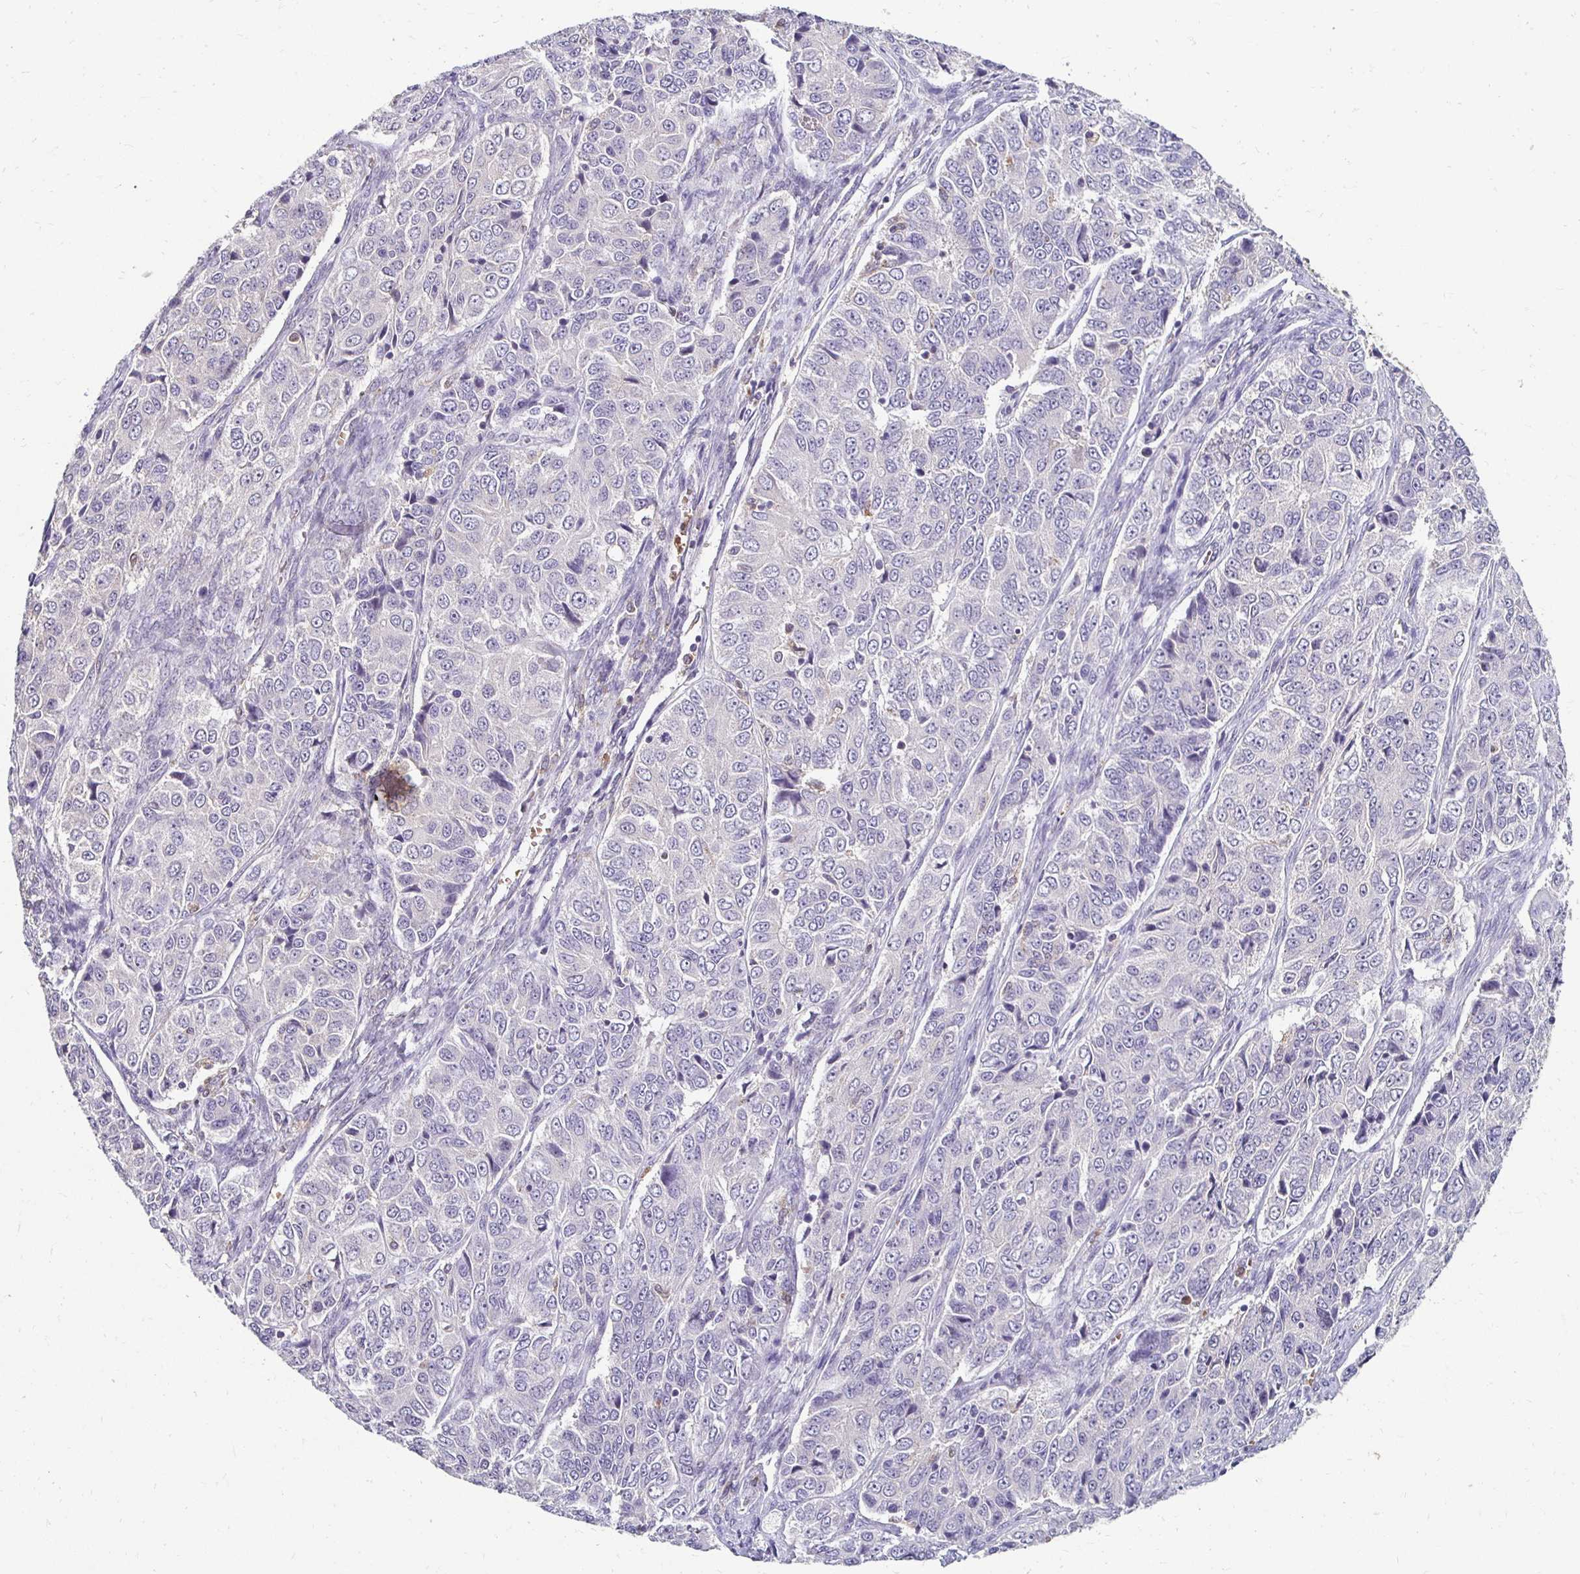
{"staining": {"intensity": "negative", "quantity": "none", "location": "none"}, "tissue": "ovarian cancer", "cell_type": "Tumor cells", "image_type": "cancer", "snomed": [{"axis": "morphology", "description": "Carcinoma, endometroid"}, {"axis": "topography", "description": "Ovary"}], "caption": "This is a micrograph of immunohistochemistry (IHC) staining of ovarian cancer, which shows no positivity in tumor cells.", "gene": "GK2", "patient": {"sex": "female", "age": 51}}